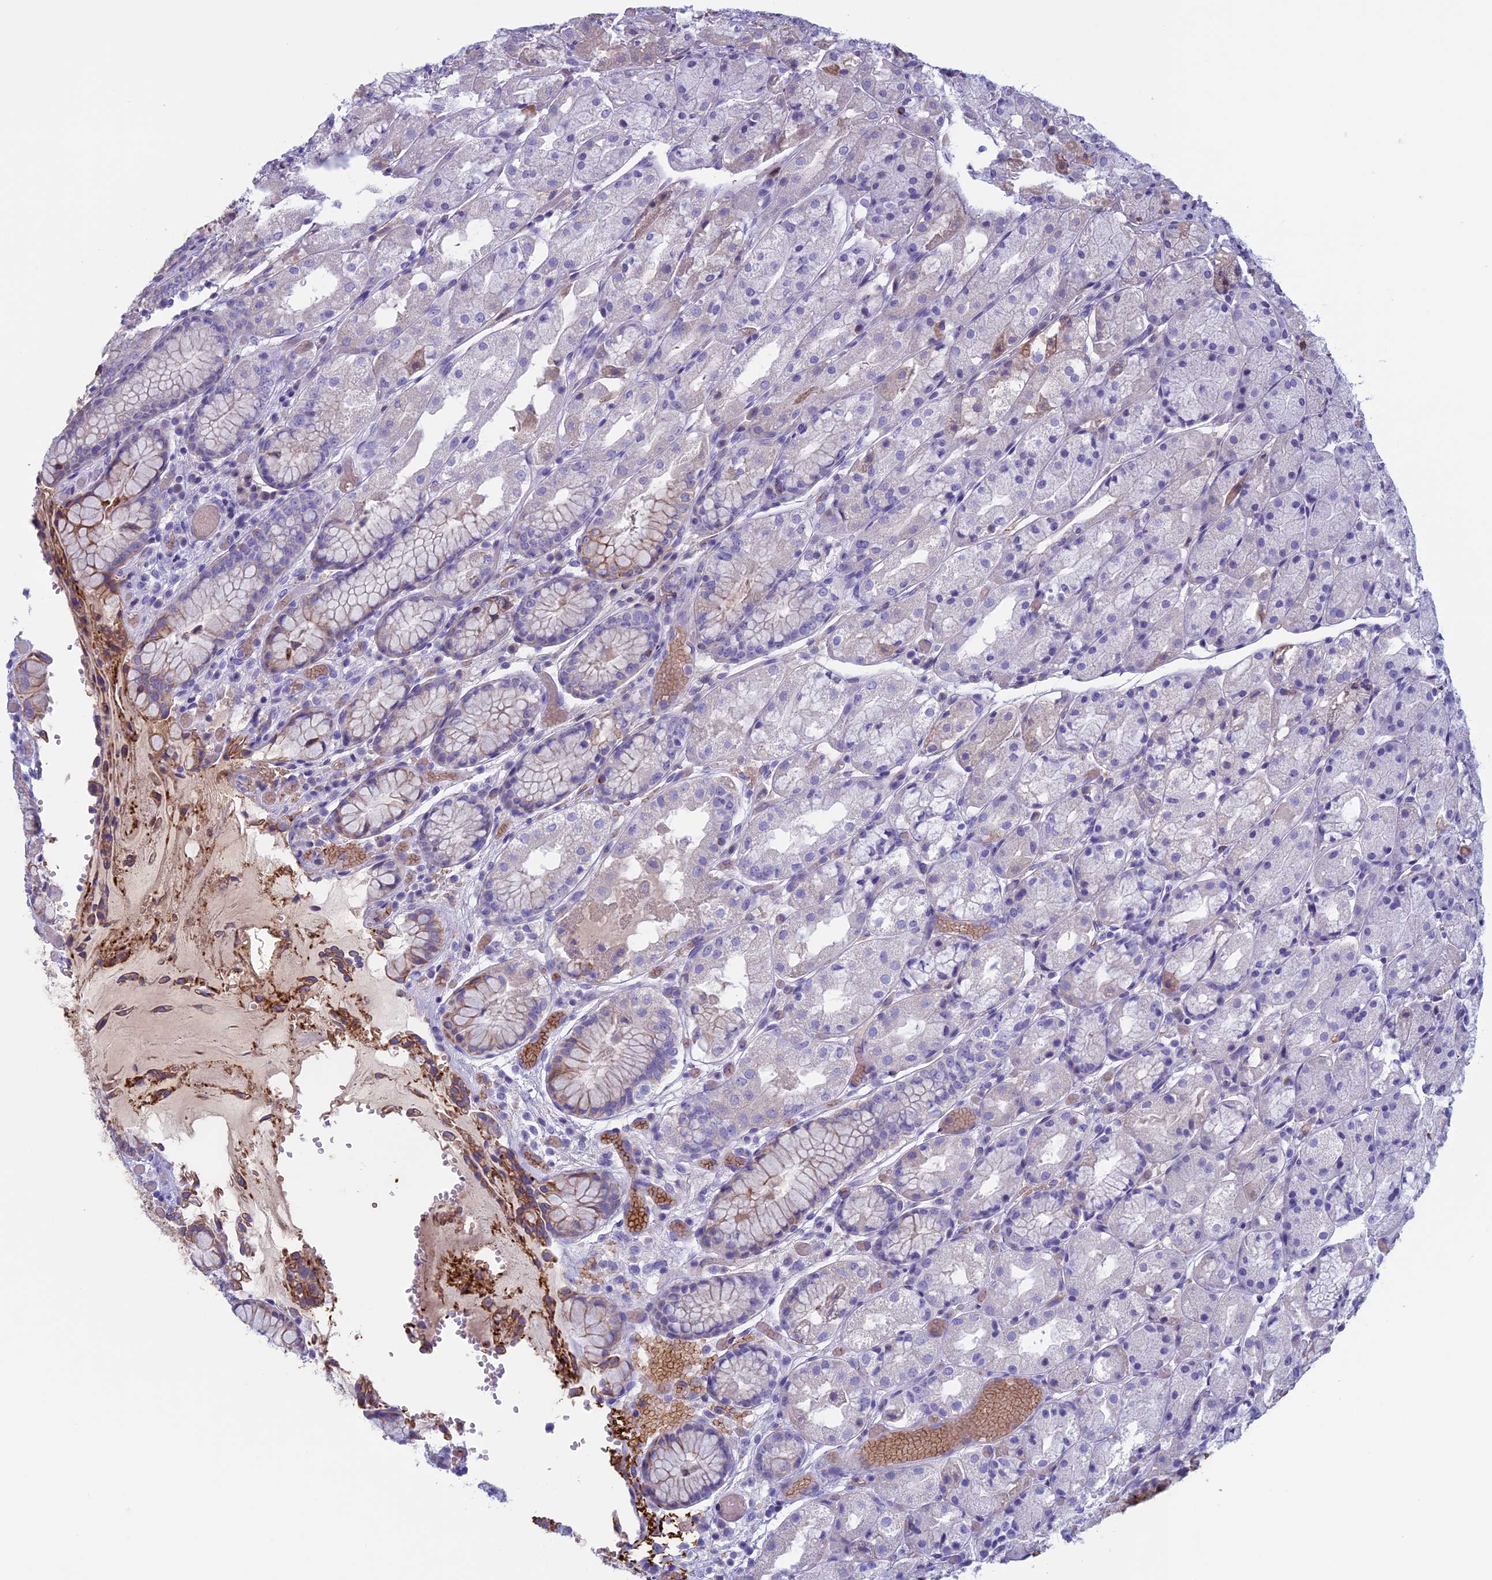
{"staining": {"intensity": "moderate", "quantity": "<25%", "location": "cytoplasmic/membranous"}, "tissue": "stomach", "cell_type": "Glandular cells", "image_type": "normal", "snomed": [{"axis": "morphology", "description": "Normal tissue, NOS"}, {"axis": "topography", "description": "Stomach, upper"}], "caption": "High-power microscopy captured an IHC photomicrograph of benign stomach, revealing moderate cytoplasmic/membranous expression in about <25% of glandular cells. (brown staining indicates protein expression, while blue staining denotes nuclei).", "gene": "ANGPTL2", "patient": {"sex": "male", "age": 72}}